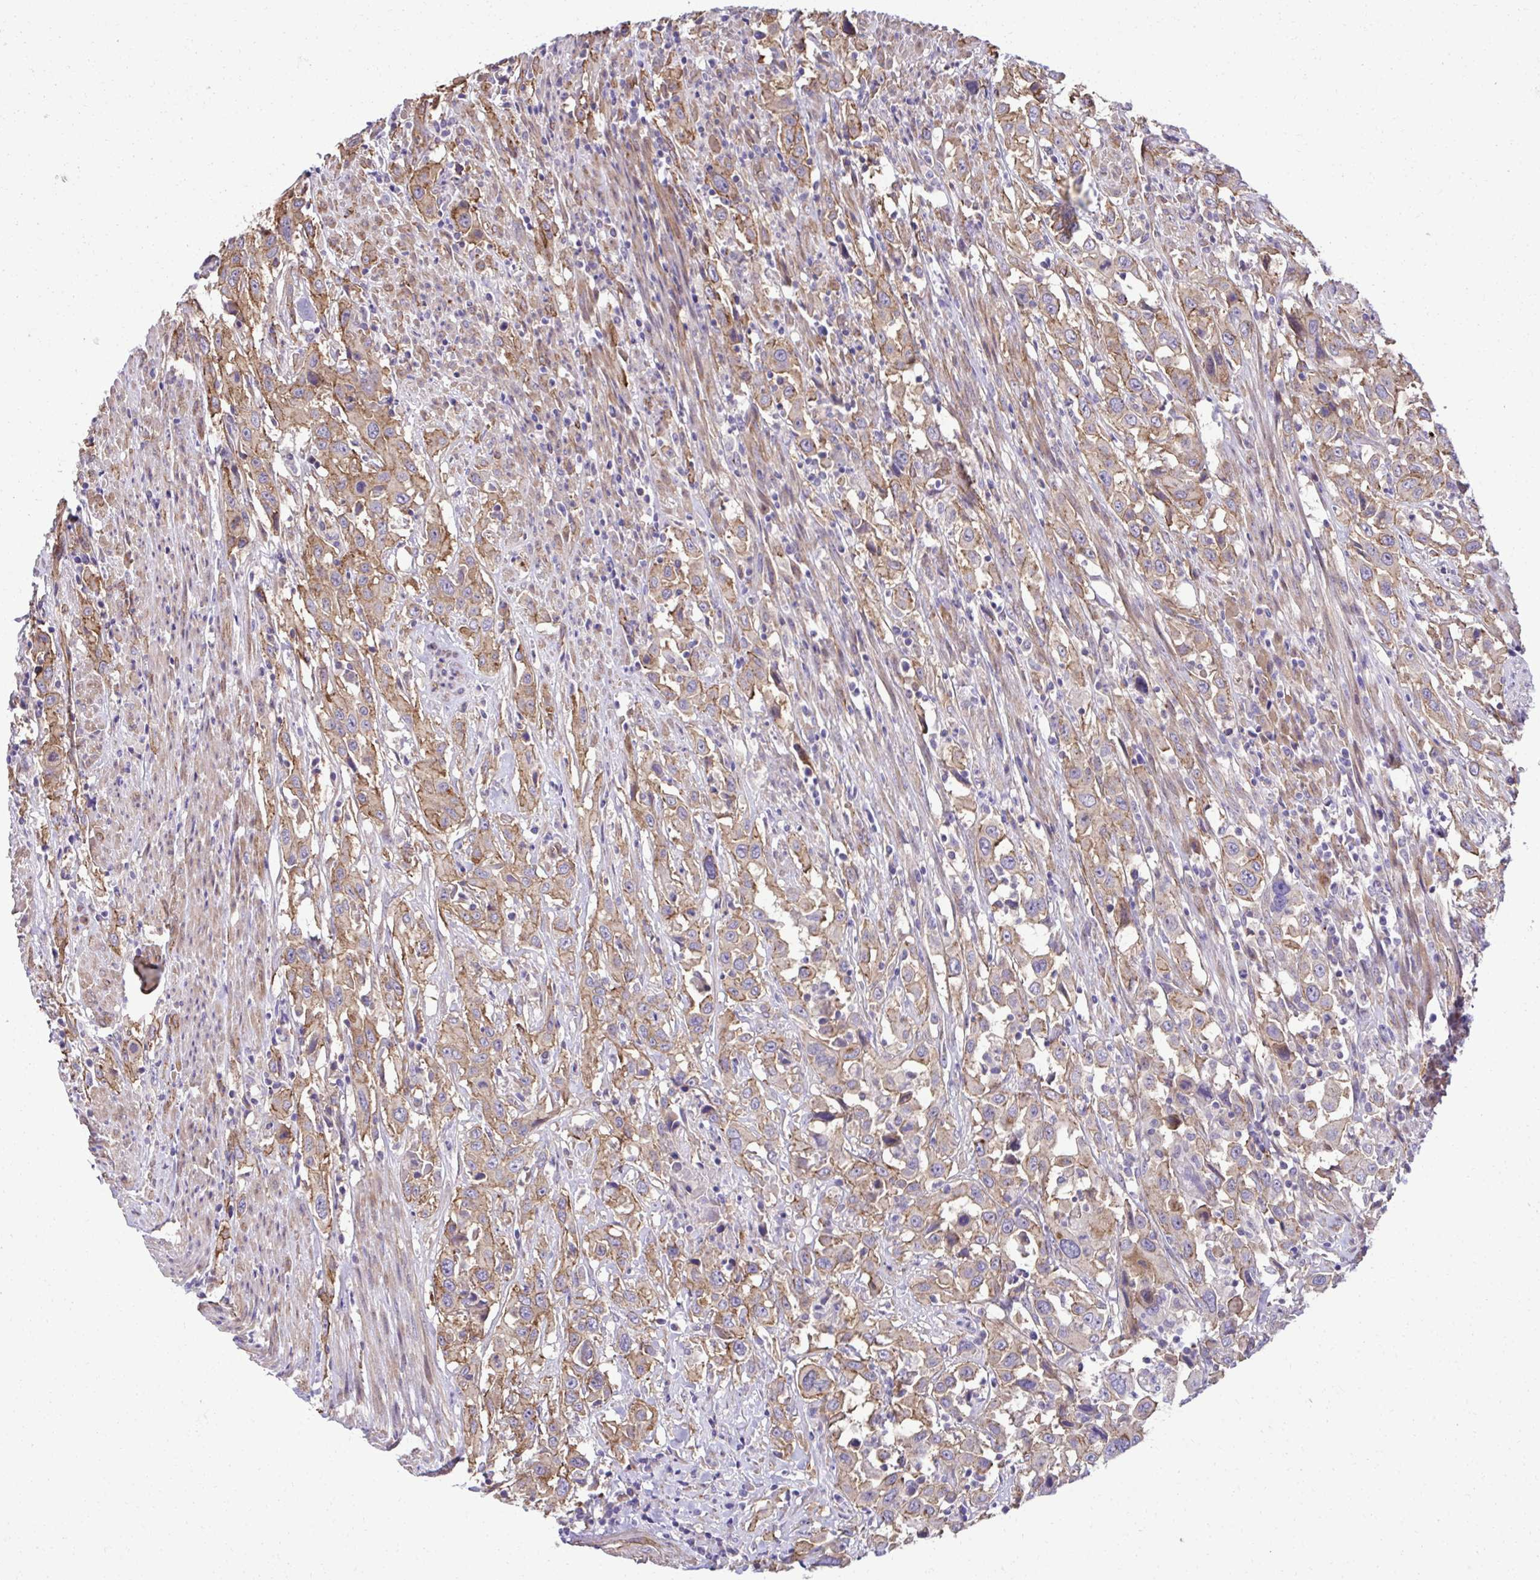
{"staining": {"intensity": "moderate", "quantity": ">75%", "location": "cytoplasmic/membranous"}, "tissue": "urothelial cancer", "cell_type": "Tumor cells", "image_type": "cancer", "snomed": [{"axis": "morphology", "description": "Urothelial carcinoma, High grade"}, {"axis": "topography", "description": "Urinary bladder"}], "caption": "Approximately >75% of tumor cells in human urothelial cancer show moderate cytoplasmic/membranous protein positivity as visualized by brown immunohistochemical staining.", "gene": "TRIM52", "patient": {"sex": "male", "age": 61}}